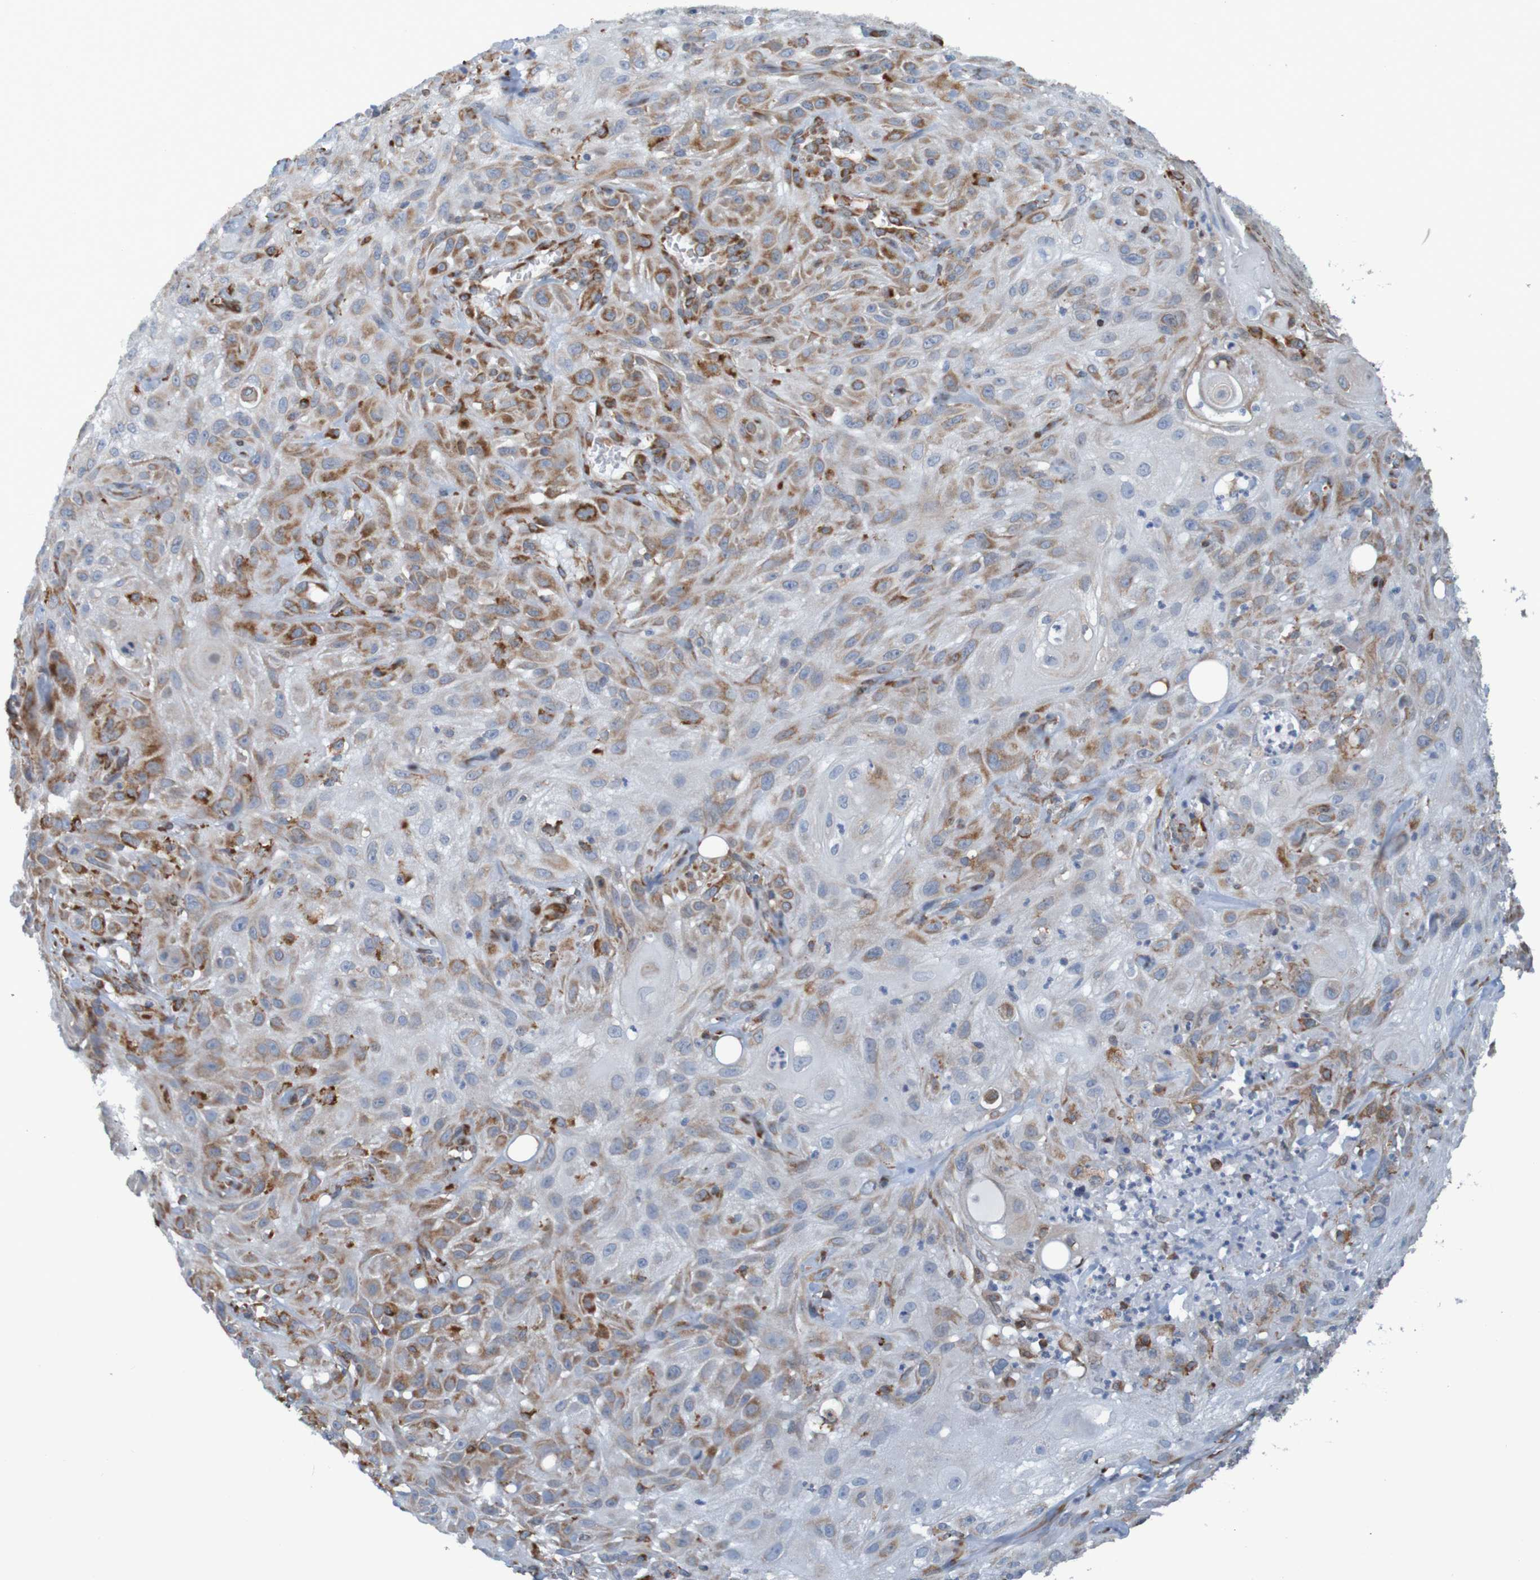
{"staining": {"intensity": "weak", "quantity": "25%-75%", "location": "cytoplasmic/membranous"}, "tissue": "skin cancer", "cell_type": "Tumor cells", "image_type": "cancer", "snomed": [{"axis": "morphology", "description": "Squamous cell carcinoma, NOS"}, {"axis": "topography", "description": "Skin"}], "caption": "DAB immunohistochemical staining of skin cancer exhibits weak cytoplasmic/membranous protein expression in approximately 25%-75% of tumor cells.", "gene": "SSR1", "patient": {"sex": "male", "age": 75}}